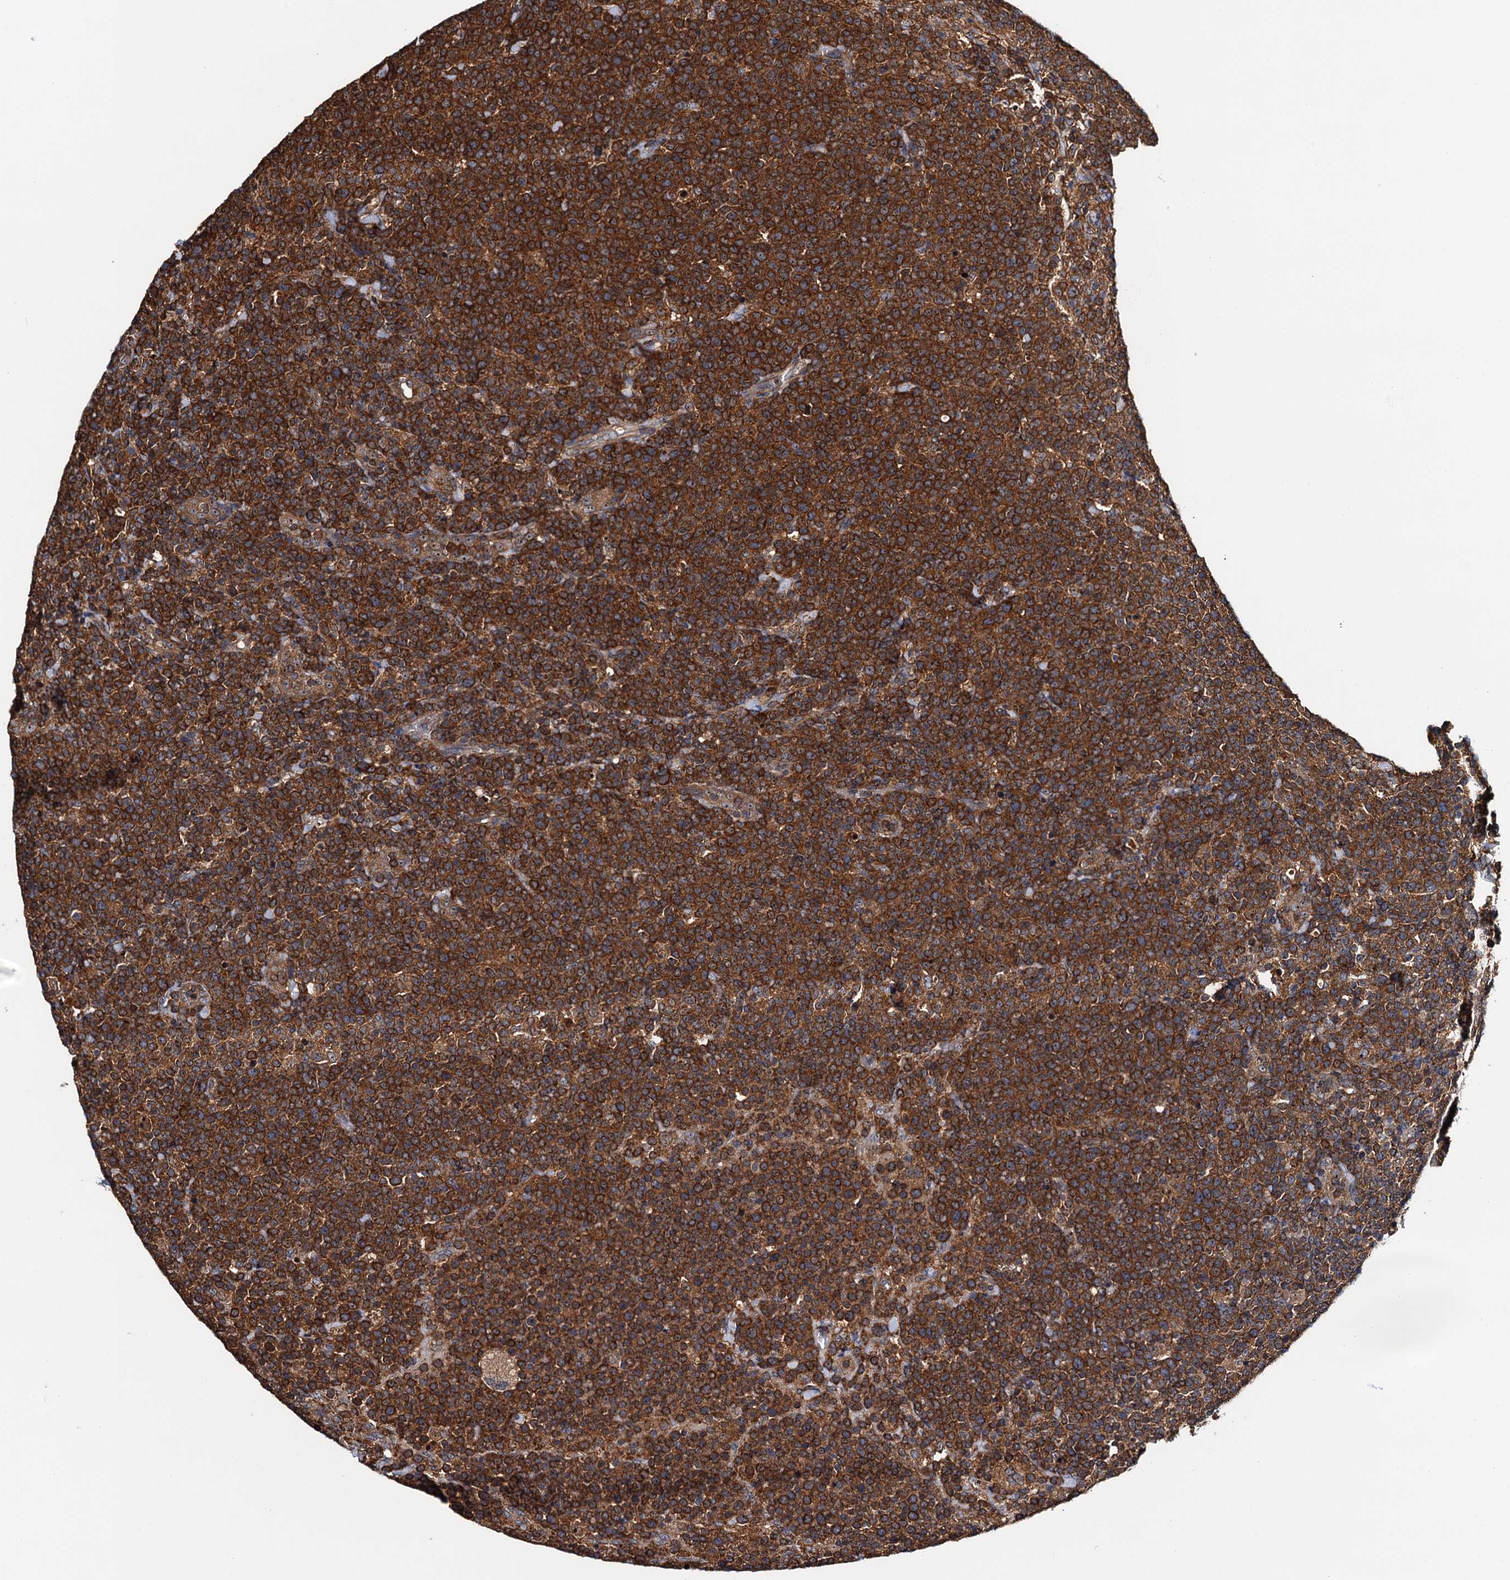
{"staining": {"intensity": "strong", "quantity": ">75%", "location": "cytoplasmic/membranous"}, "tissue": "lymphoma", "cell_type": "Tumor cells", "image_type": "cancer", "snomed": [{"axis": "morphology", "description": "Malignant lymphoma, non-Hodgkin's type, High grade"}, {"axis": "topography", "description": "Lymph node"}], "caption": "This histopathology image shows IHC staining of malignant lymphoma, non-Hodgkin's type (high-grade), with high strong cytoplasmic/membranous positivity in about >75% of tumor cells.", "gene": "USP6NL", "patient": {"sex": "male", "age": 61}}